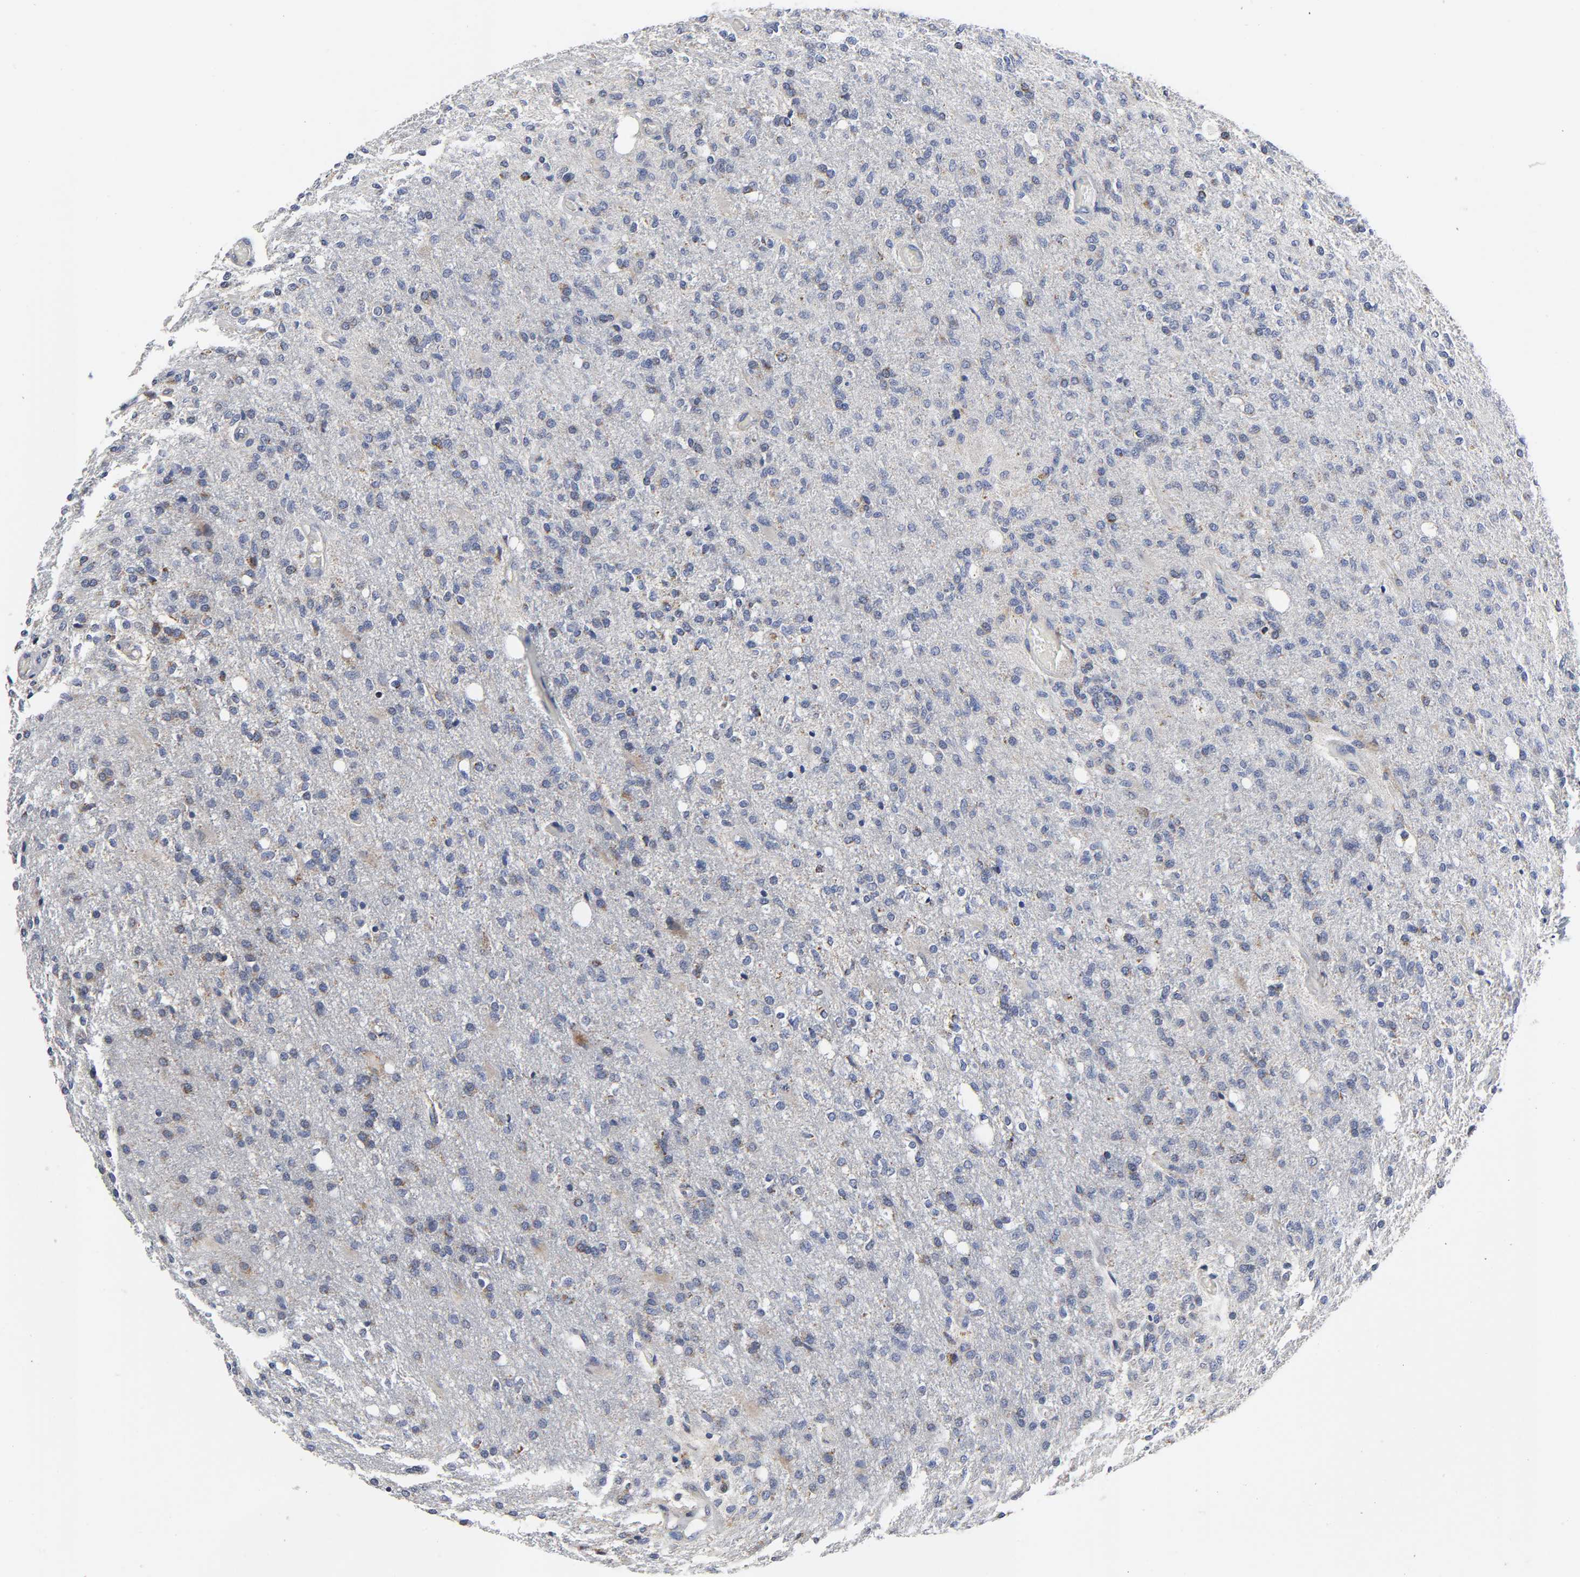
{"staining": {"intensity": "weak", "quantity": "<25%", "location": "cytoplasmic/membranous"}, "tissue": "glioma", "cell_type": "Tumor cells", "image_type": "cancer", "snomed": [{"axis": "morphology", "description": "Normal tissue, NOS"}, {"axis": "morphology", "description": "Glioma, malignant, High grade"}, {"axis": "topography", "description": "Cerebral cortex"}], "caption": "The histopathology image shows no significant positivity in tumor cells of malignant glioma (high-grade). (DAB (3,3'-diaminobenzidine) immunohistochemistry (IHC) visualized using brightfield microscopy, high magnification).", "gene": "AOPEP", "patient": {"sex": "male", "age": 77}}